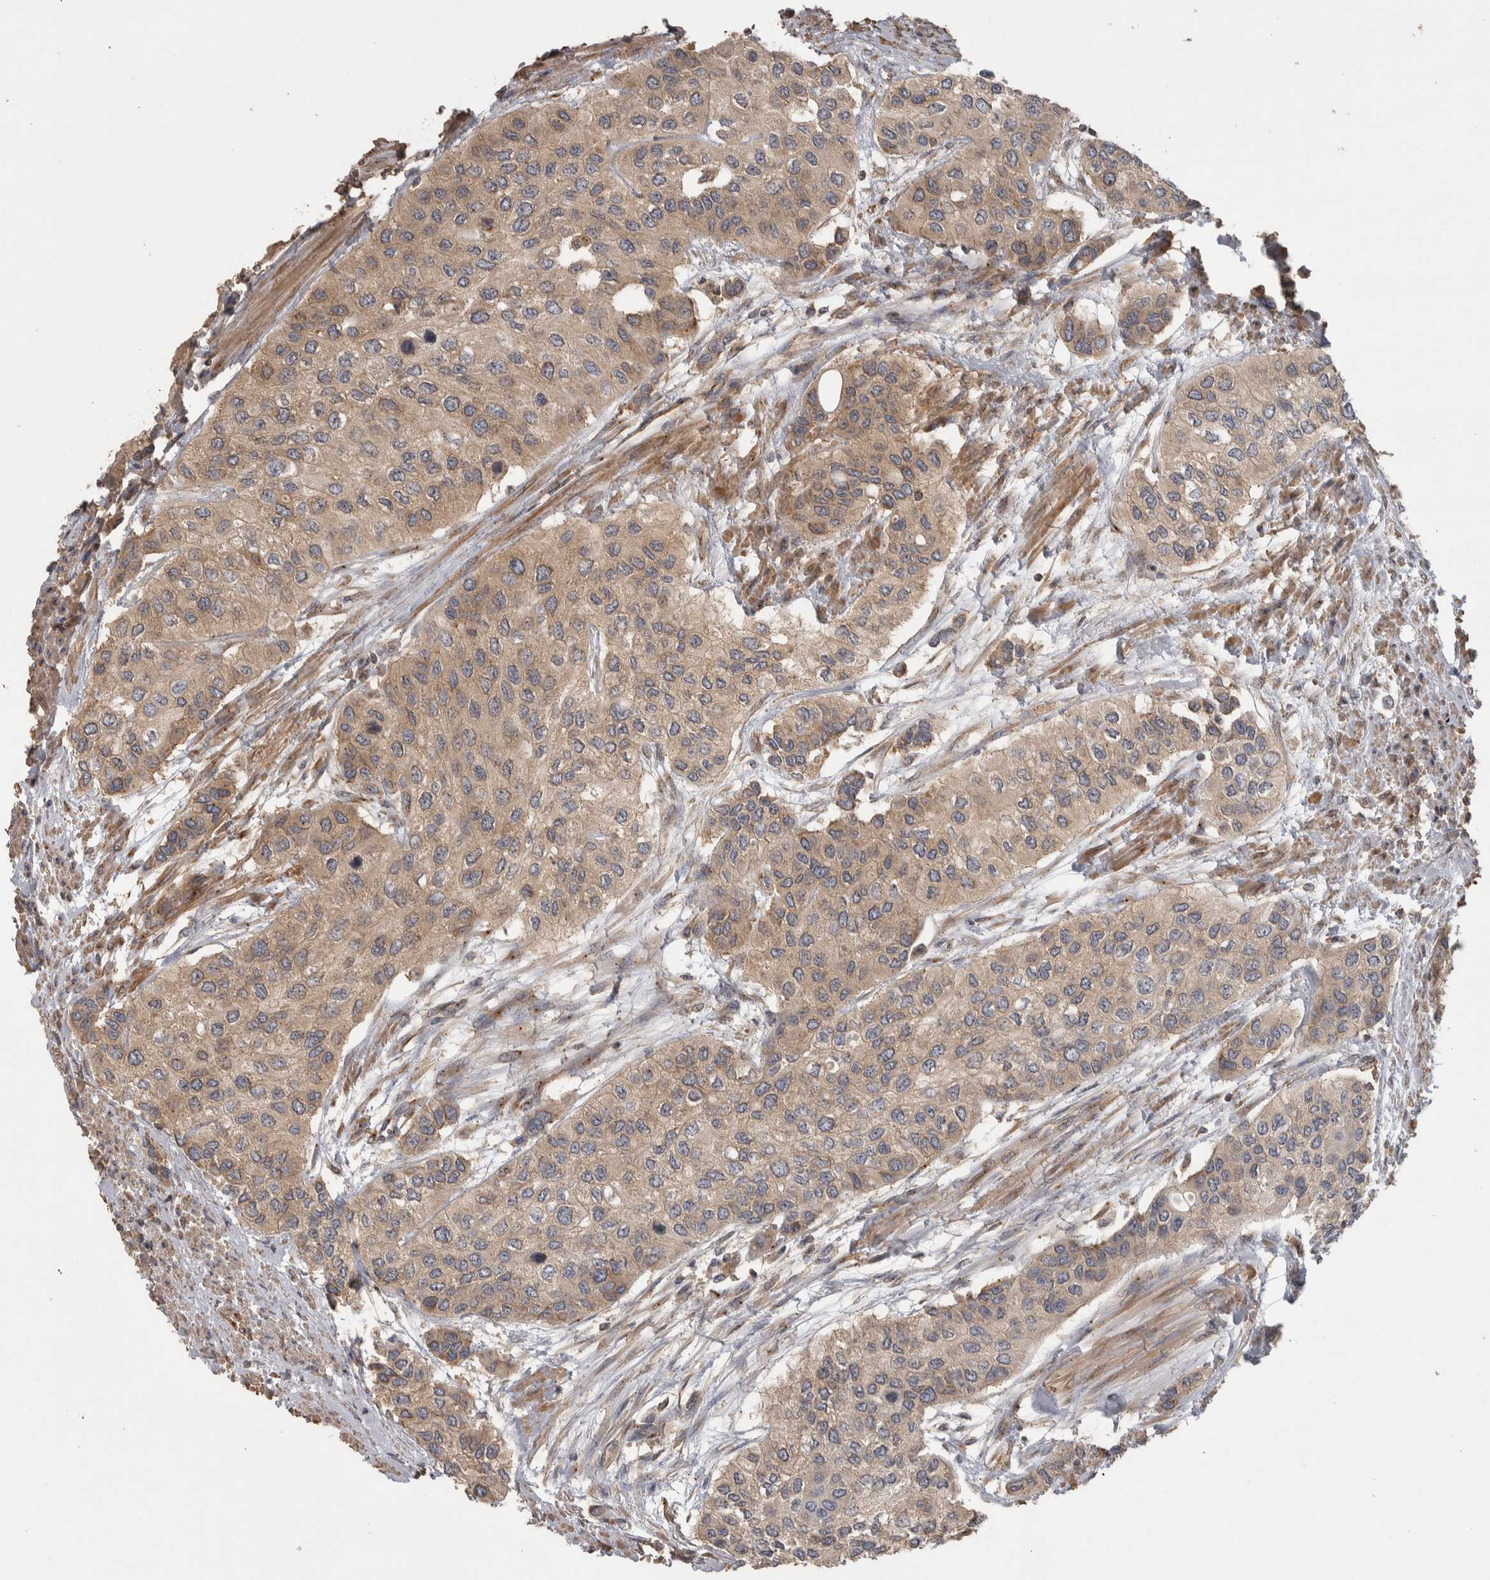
{"staining": {"intensity": "moderate", "quantity": ">75%", "location": "cytoplasmic/membranous"}, "tissue": "urothelial cancer", "cell_type": "Tumor cells", "image_type": "cancer", "snomed": [{"axis": "morphology", "description": "Urothelial carcinoma, High grade"}, {"axis": "topography", "description": "Urinary bladder"}], "caption": "There is medium levels of moderate cytoplasmic/membranous positivity in tumor cells of urothelial carcinoma (high-grade), as demonstrated by immunohistochemical staining (brown color).", "gene": "IFRD1", "patient": {"sex": "female", "age": 56}}